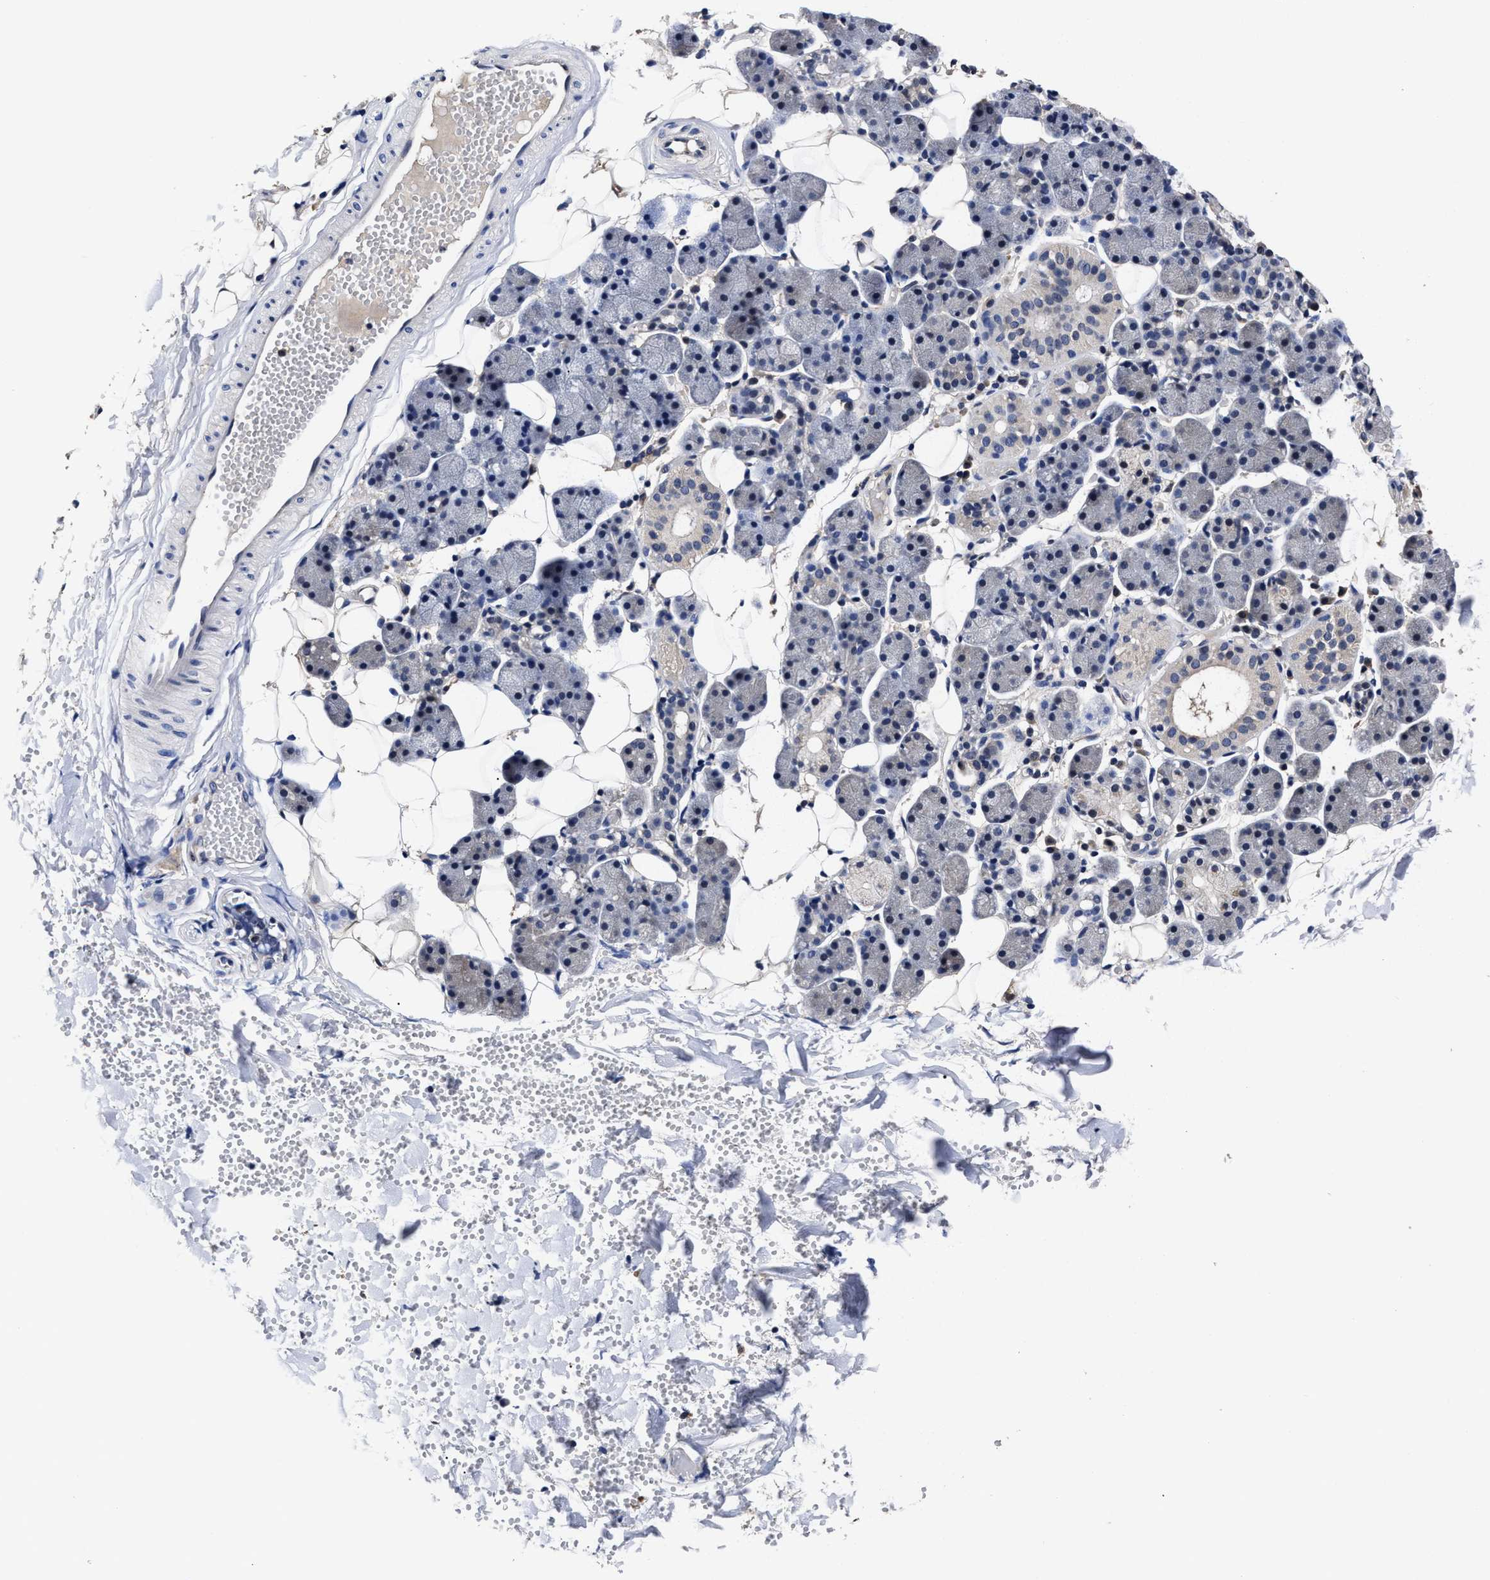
{"staining": {"intensity": "negative", "quantity": "none", "location": "none"}, "tissue": "salivary gland", "cell_type": "Glandular cells", "image_type": "normal", "snomed": [{"axis": "morphology", "description": "Normal tissue, NOS"}, {"axis": "topography", "description": "Salivary gland"}], "caption": "DAB immunohistochemical staining of unremarkable human salivary gland demonstrates no significant expression in glandular cells.", "gene": "SOCS5", "patient": {"sex": "female", "age": 33}}